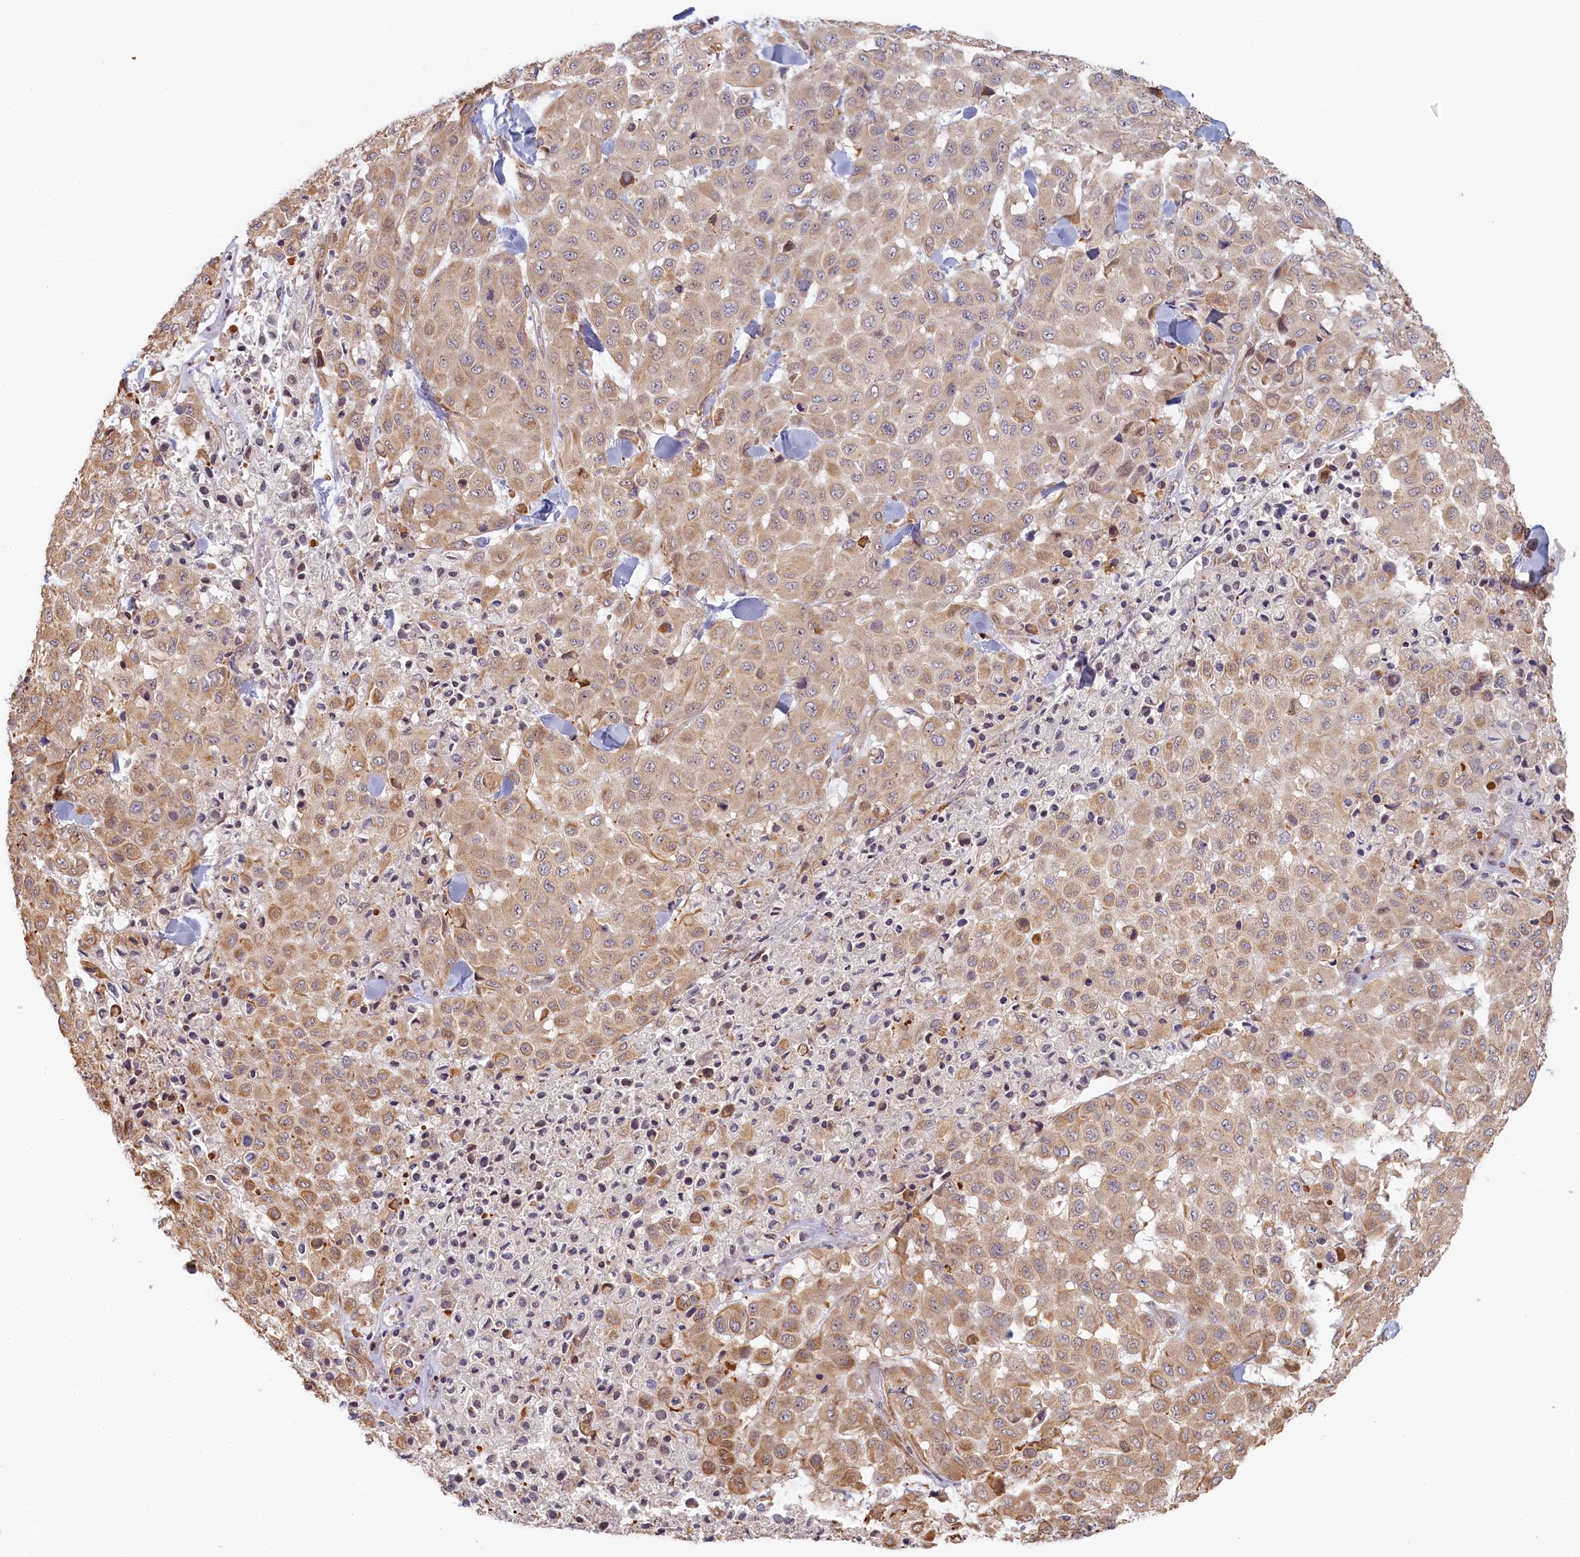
{"staining": {"intensity": "weak", "quantity": "25%-75%", "location": "cytoplasmic/membranous"}, "tissue": "melanoma", "cell_type": "Tumor cells", "image_type": "cancer", "snomed": [{"axis": "morphology", "description": "Malignant melanoma, Metastatic site"}, {"axis": "topography", "description": "Skin"}], "caption": "This histopathology image exhibits IHC staining of human malignant melanoma (metastatic site), with low weak cytoplasmic/membranous expression in about 25%-75% of tumor cells.", "gene": "INTS4", "patient": {"sex": "female", "age": 81}}